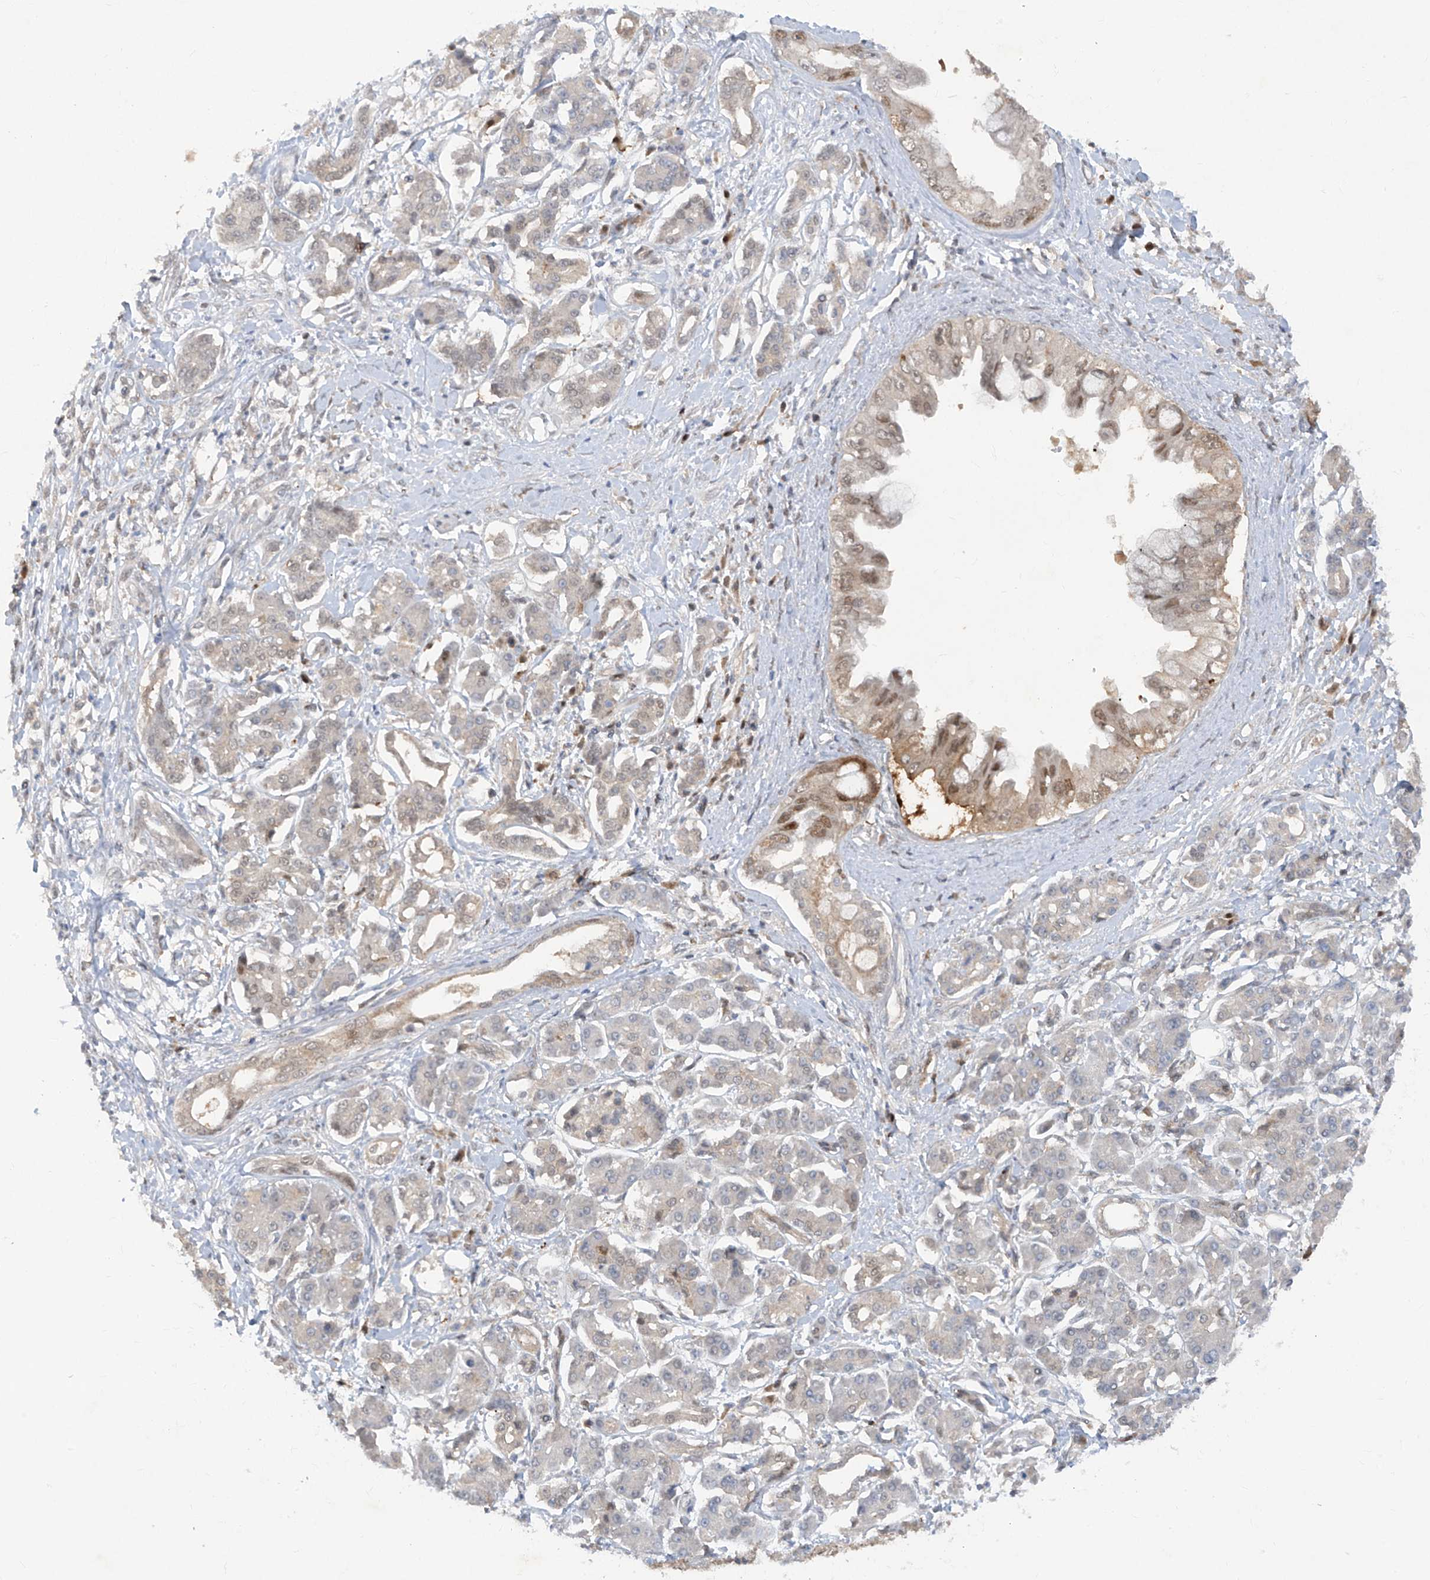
{"staining": {"intensity": "moderate", "quantity": "25%-75%", "location": "cytoplasmic/membranous,nuclear"}, "tissue": "pancreatic cancer", "cell_type": "Tumor cells", "image_type": "cancer", "snomed": [{"axis": "morphology", "description": "Adenocarcinoma, NOS"}, {"axis": "topography", "description": "Pancreas"}], "caption": "Protein staining exhibits moderate cytoplasmic/membranous and nuclear expression in about 25%-75% of tumor cells in pancreatic cancer.", "gene": "ZNF358", "patient": {"sex": "female", "age": 56}}